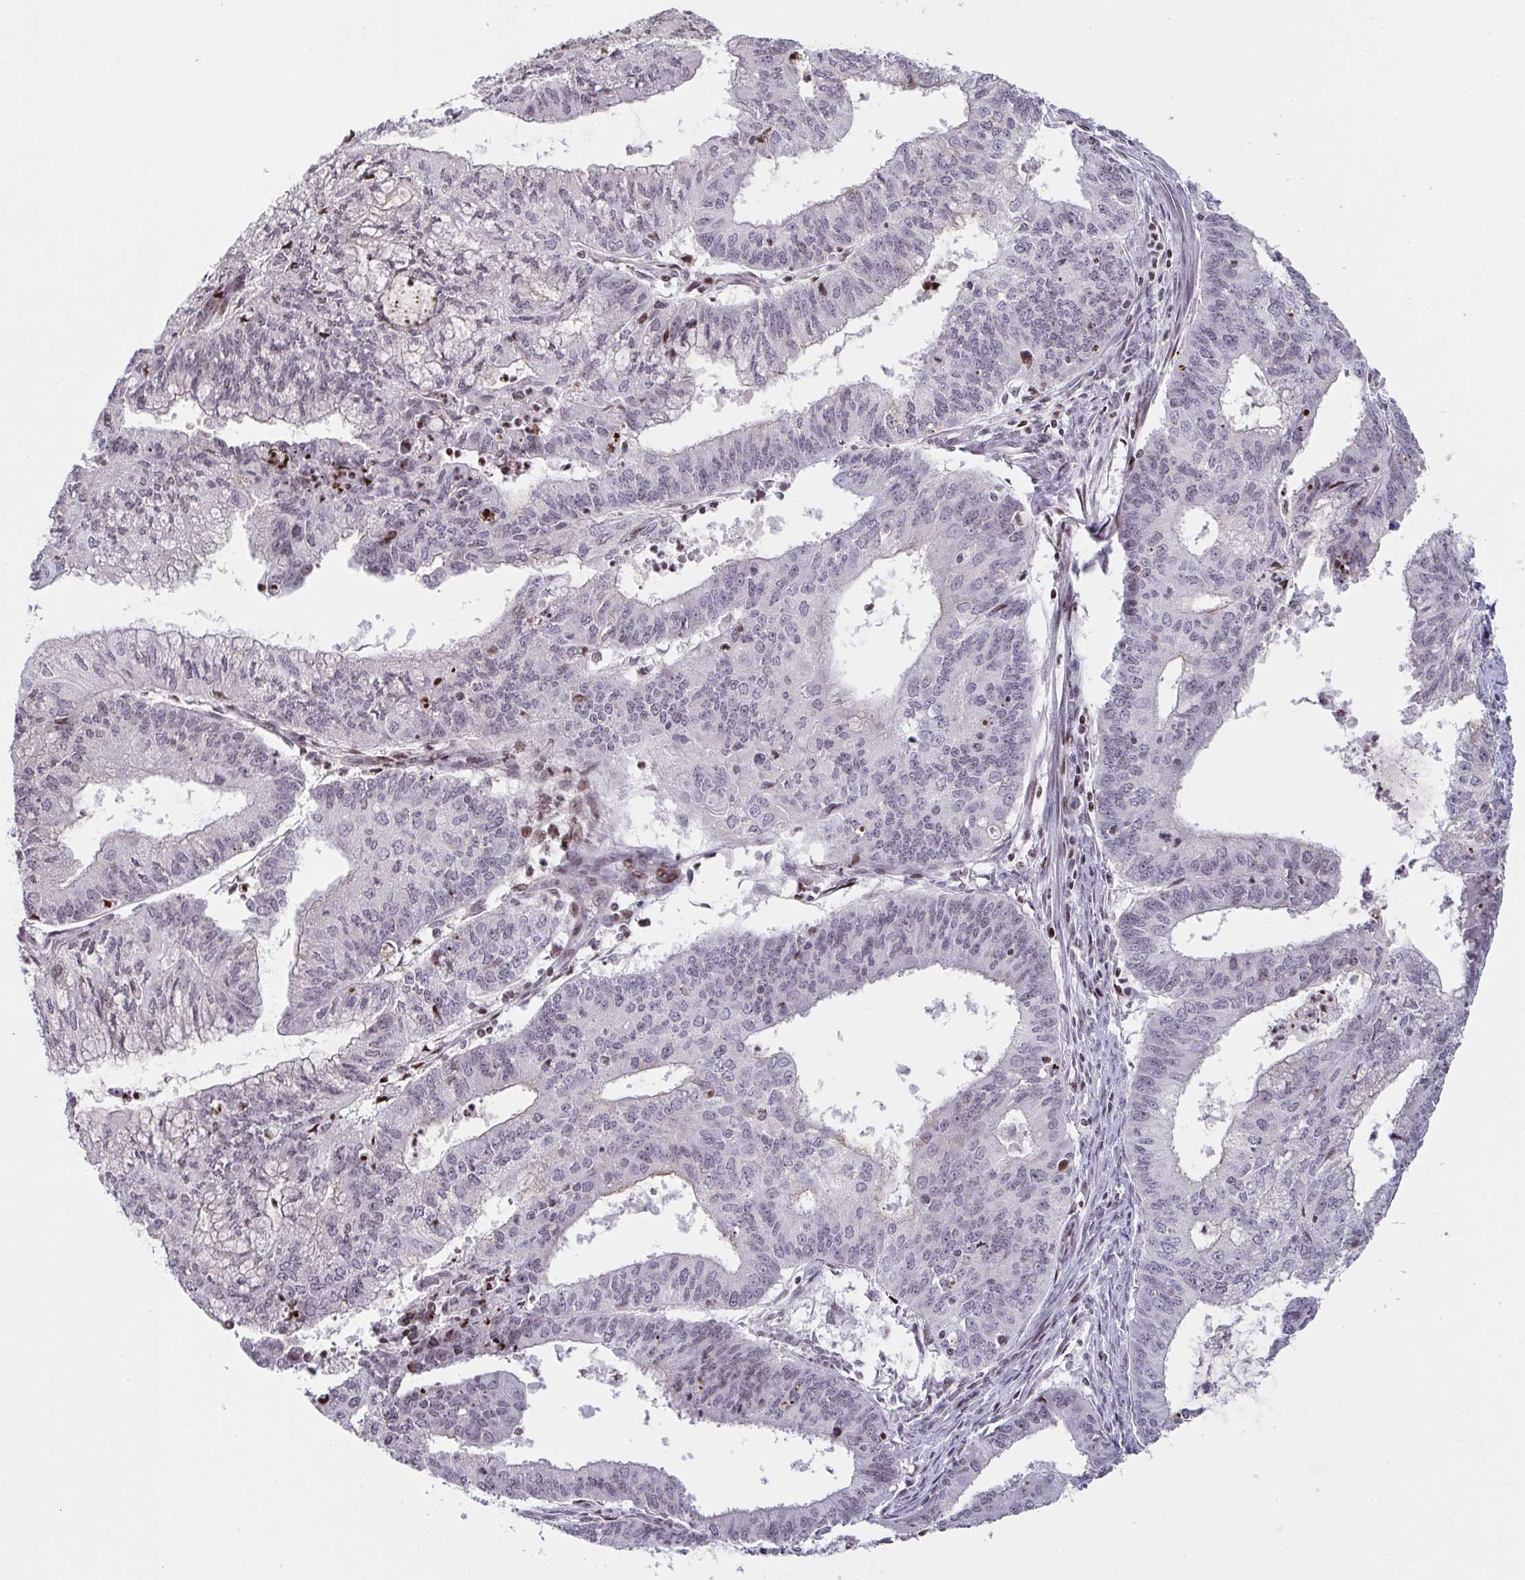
{"staining": {"intensity": "weak", "quantity": "<25%", "location": "nuclear"}, "tissue": "endometrial cancer", "cell_type": "Tumor cells", "image_type": "cancer", "snomed": [{"axis": "morphology", "description": "Adenocarcinoma, NOS"}, {"axis": "topography", "description": "Endometrium"}], "caption": "The photomicrograph shows no staining of tumor cells in endometrial adenocarcinoma. (Stains: DAB (3,3'-diaminobenzidine) IHC with hematoxylin counter stain, Microscopy: brightfield microscopy at high magnification).", "gene": "PCDHB8", "patient": {"sex": "female", "age": 61}}